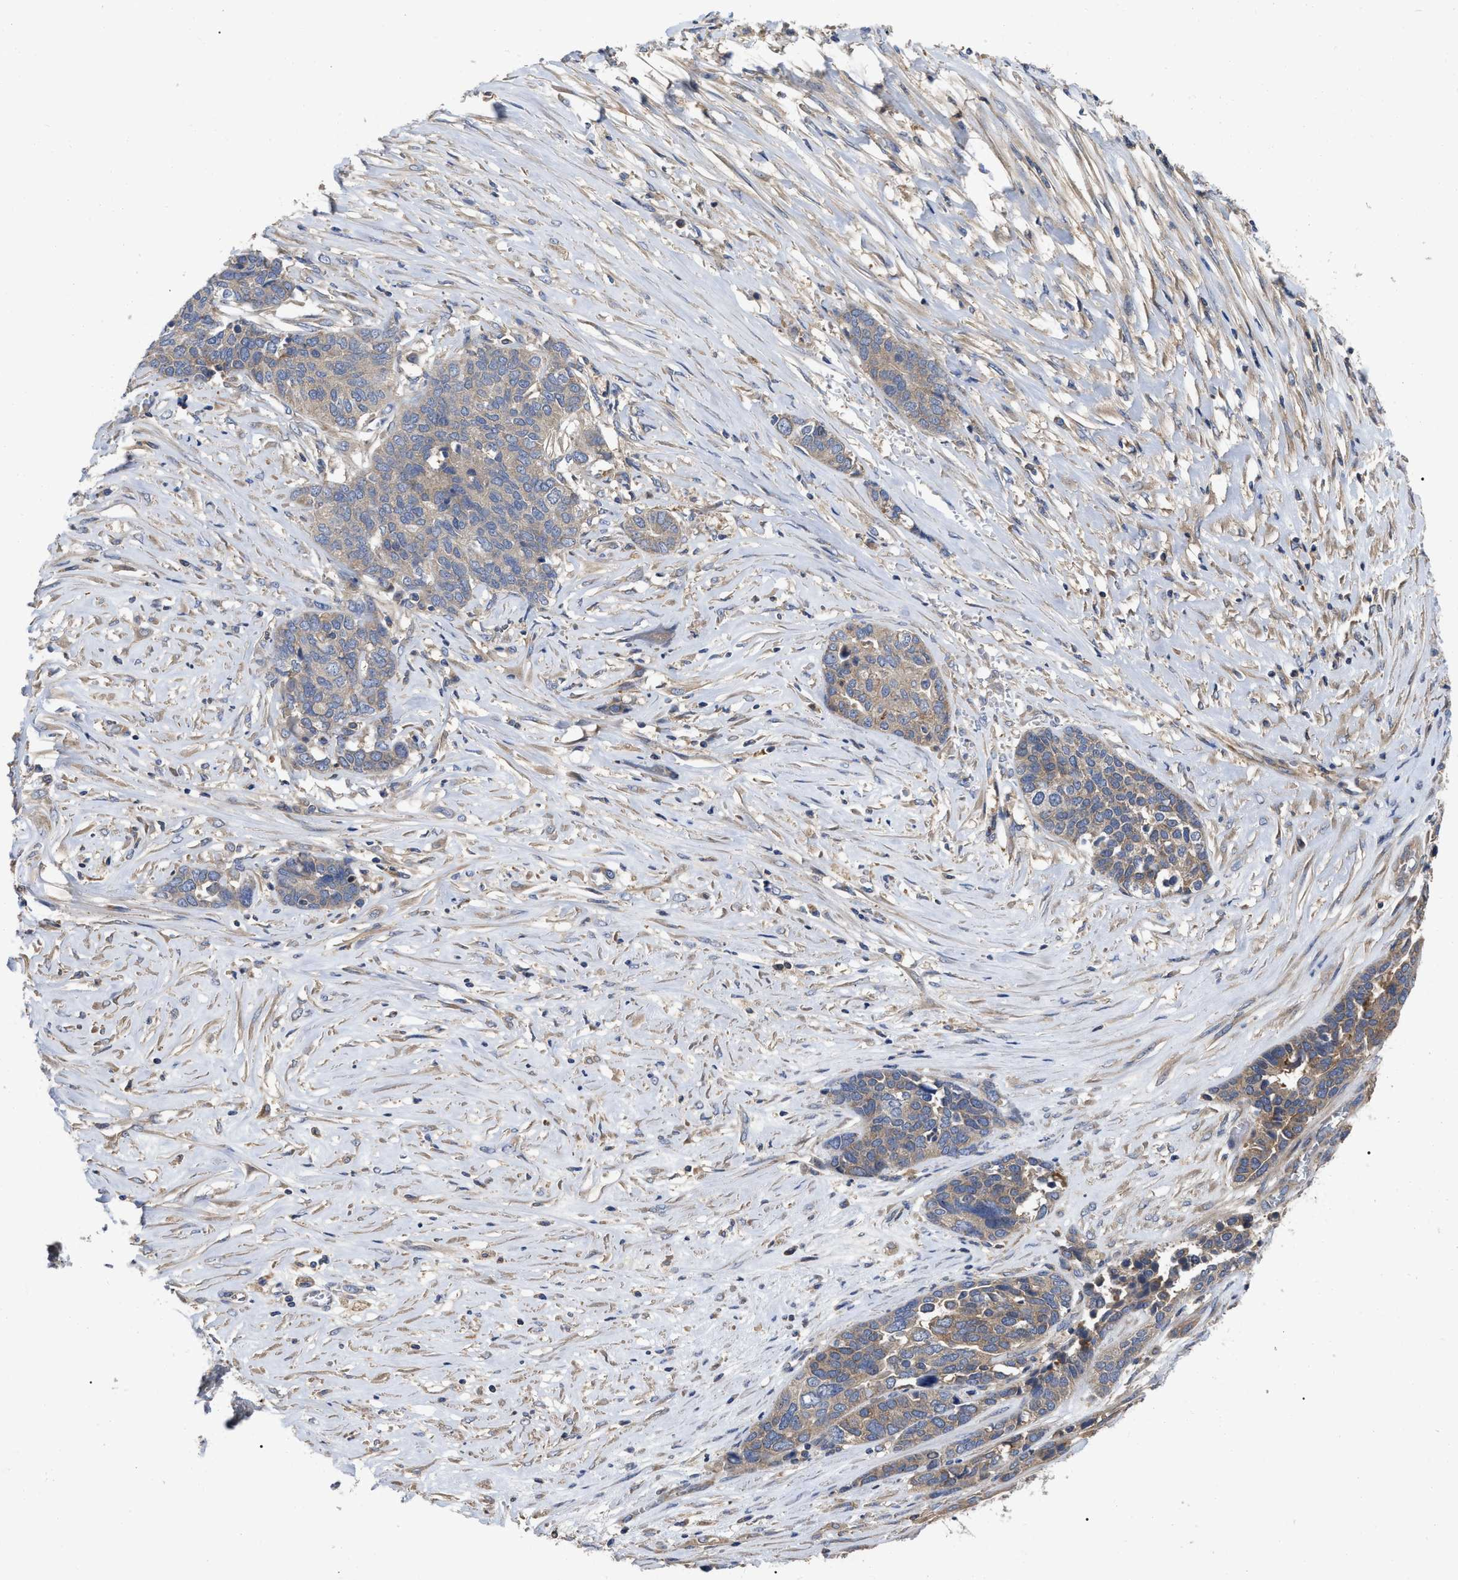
{"staining": {"intensity": "weak", "quantity": "<25%", "location": "cytoplasmic/membranous"}, "tissue": "ovarian cancer", "cell_type": "Tumor cells", "image_type": "cancer", "snomed": [{"axis": "morphology", "description": "Cystadenocarcinoma, serous, NOS"}, {"axis": "topography", "description": "Ovary"}], "caption": "IHC histopathology image of human ovarian serous cystadenocarcinoma stained for a protein (brown), which demonstrates no expression in tumor cells.", "gene": "RAP1GDS1", "patient": {"sex": "female", "age": 44}}